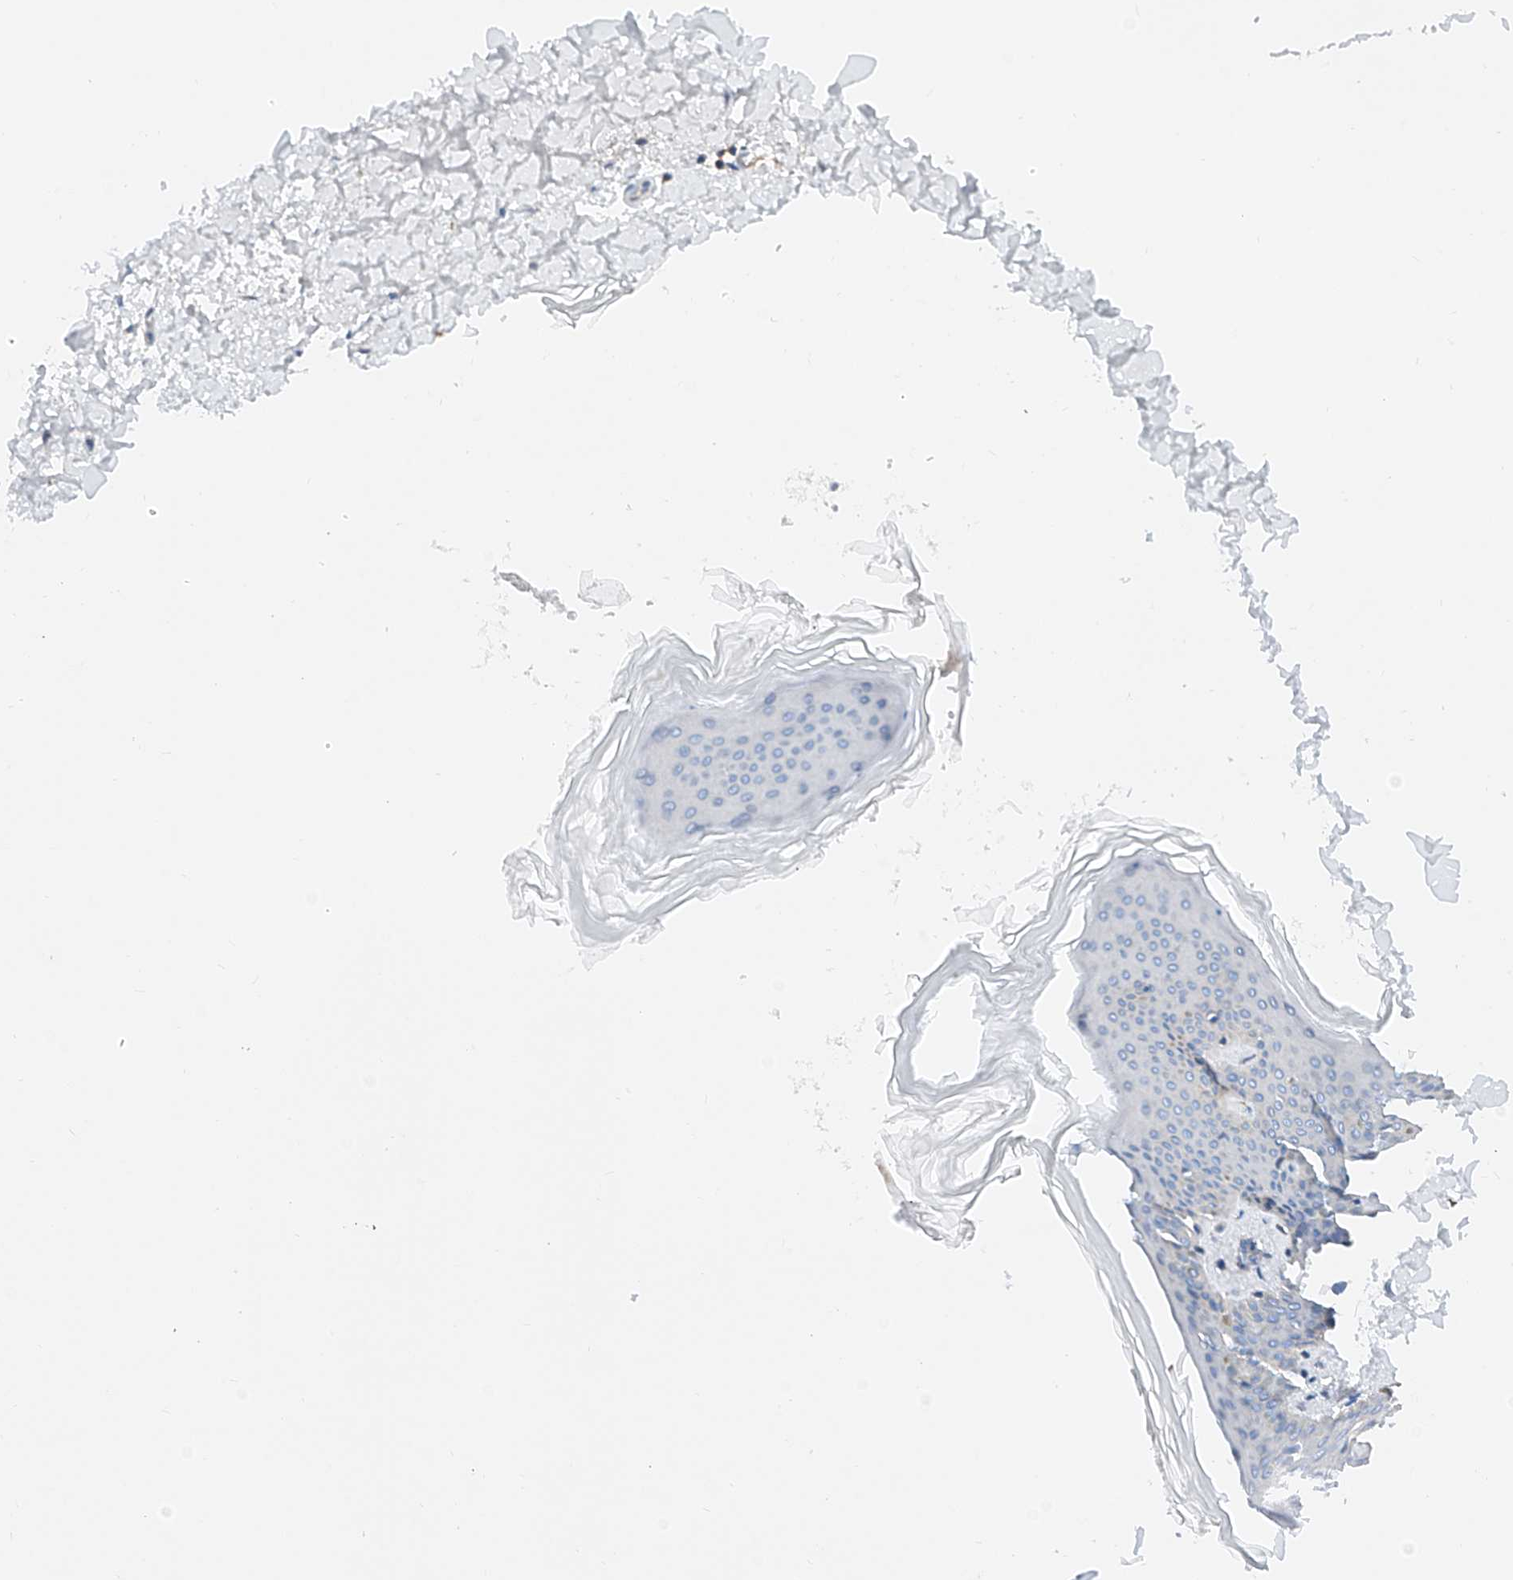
{"staining": {"intensity": "negative", "quantity": "none", "location": "none"}, "tissue": "skin", "cell_type": "Fibroblasts", "image_type": "normal", "snomed": [{"axis": "morphology", "description": "Normal tissue, NOS"}, {"axis": "topography", "description": "Skin"}], "caption": "Unremarkable skin was stained to show a protein in brown. There is no significant positivity in fibroblasts. (DAB immunohistochemistry (IHC), high magnification).", "gene": "MRAP", "patient": {"sex": "female", "age": 27}}